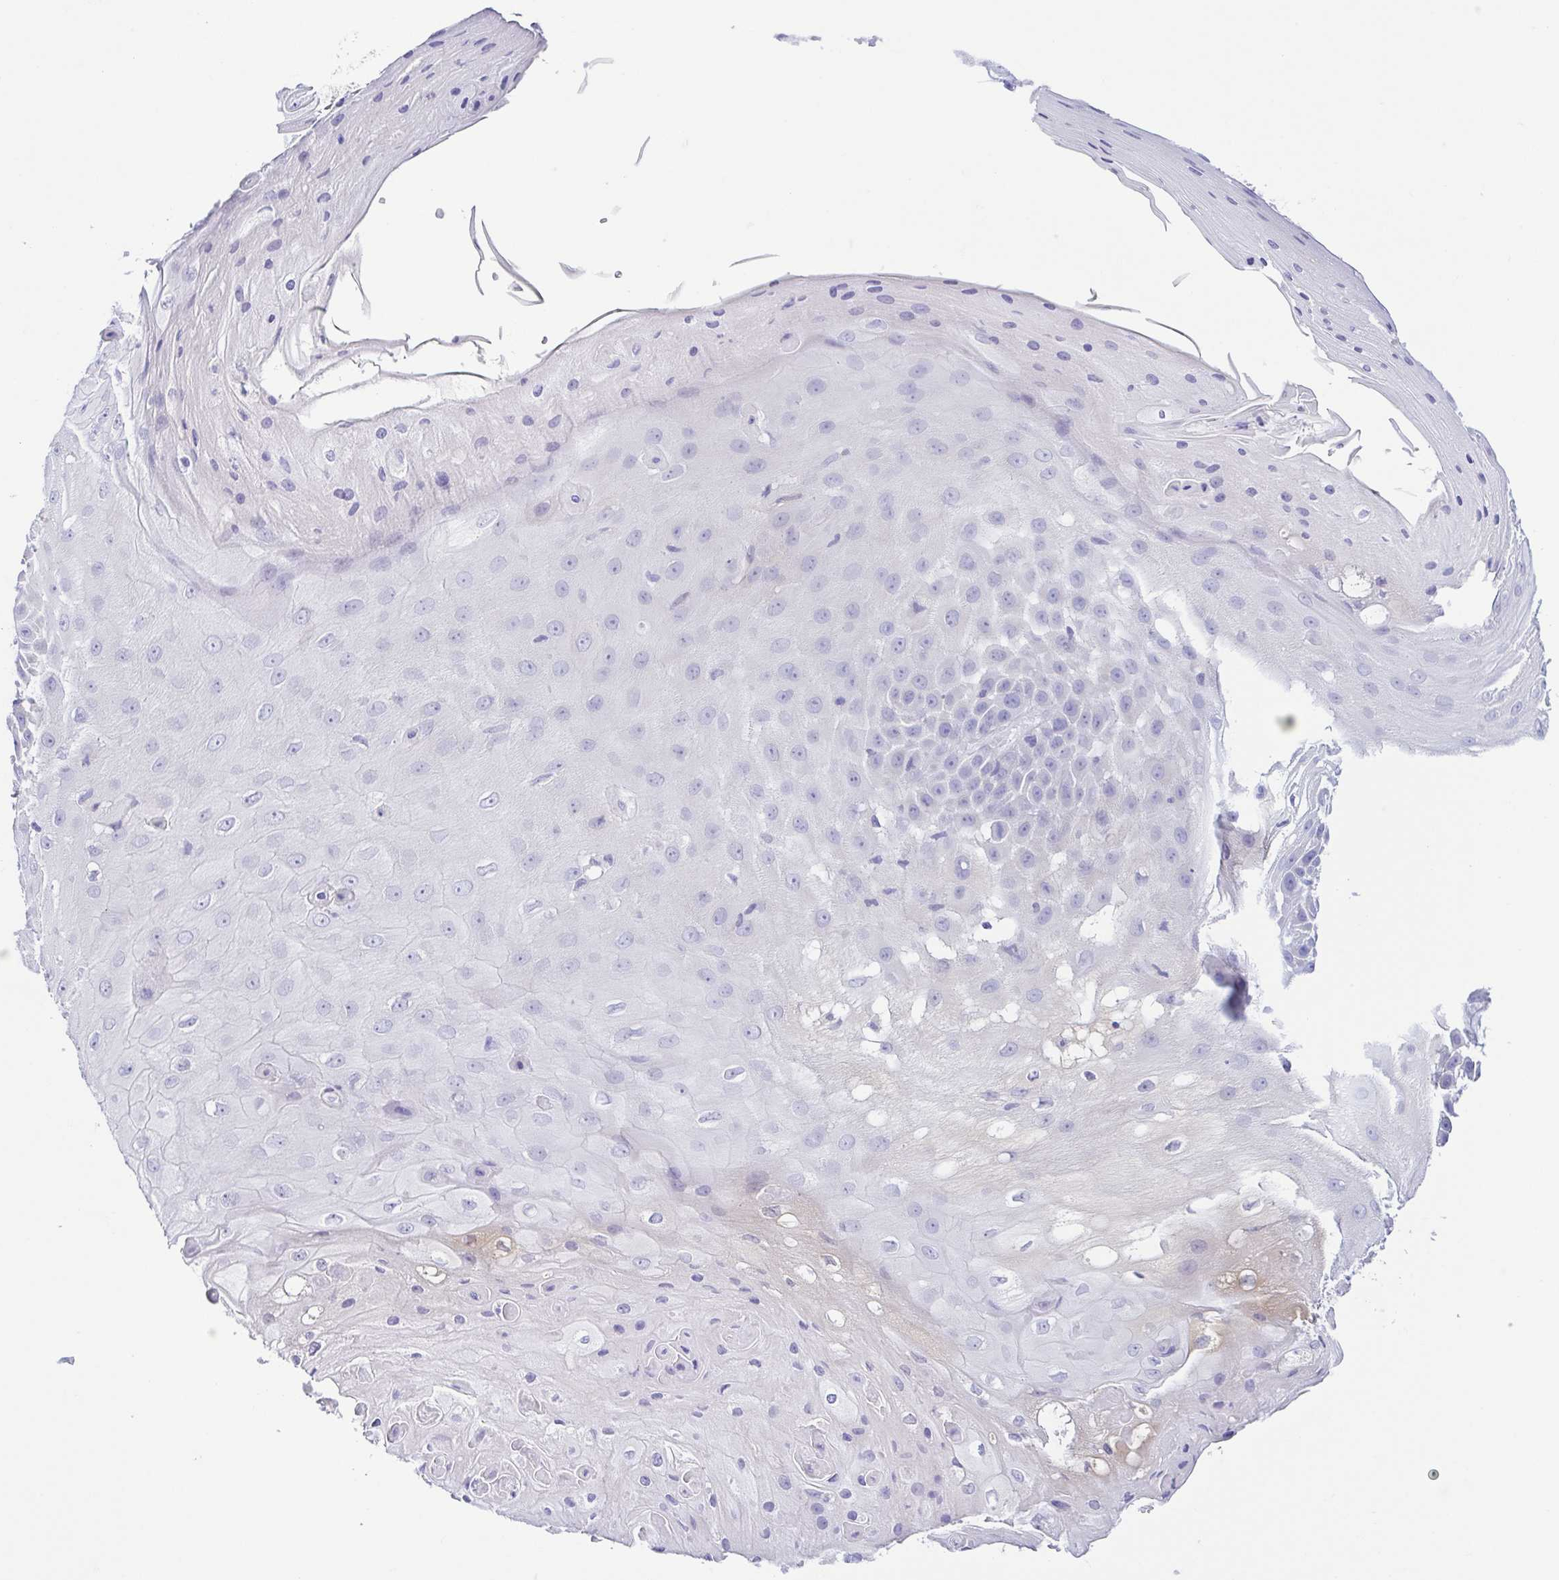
{"staining": {"intensity": "negative", "quantity": "none", "location": "none"}, "tissue": "skin cancer", "cell_type": "Tumor cells", "image_type": "cancer", "snomed": [{"axis": "morphology", "description": "Squamous cell carcinoma, NOS"}, {"axis": "topography", "description": "Skin"}], "caption": "Squamous cell carcinoma (skin) was stained to show a protein in brown. There is no significant positivity in tumor cells.", "gene": "A1BG", "patient": {"sex": "male", "age": 70}}